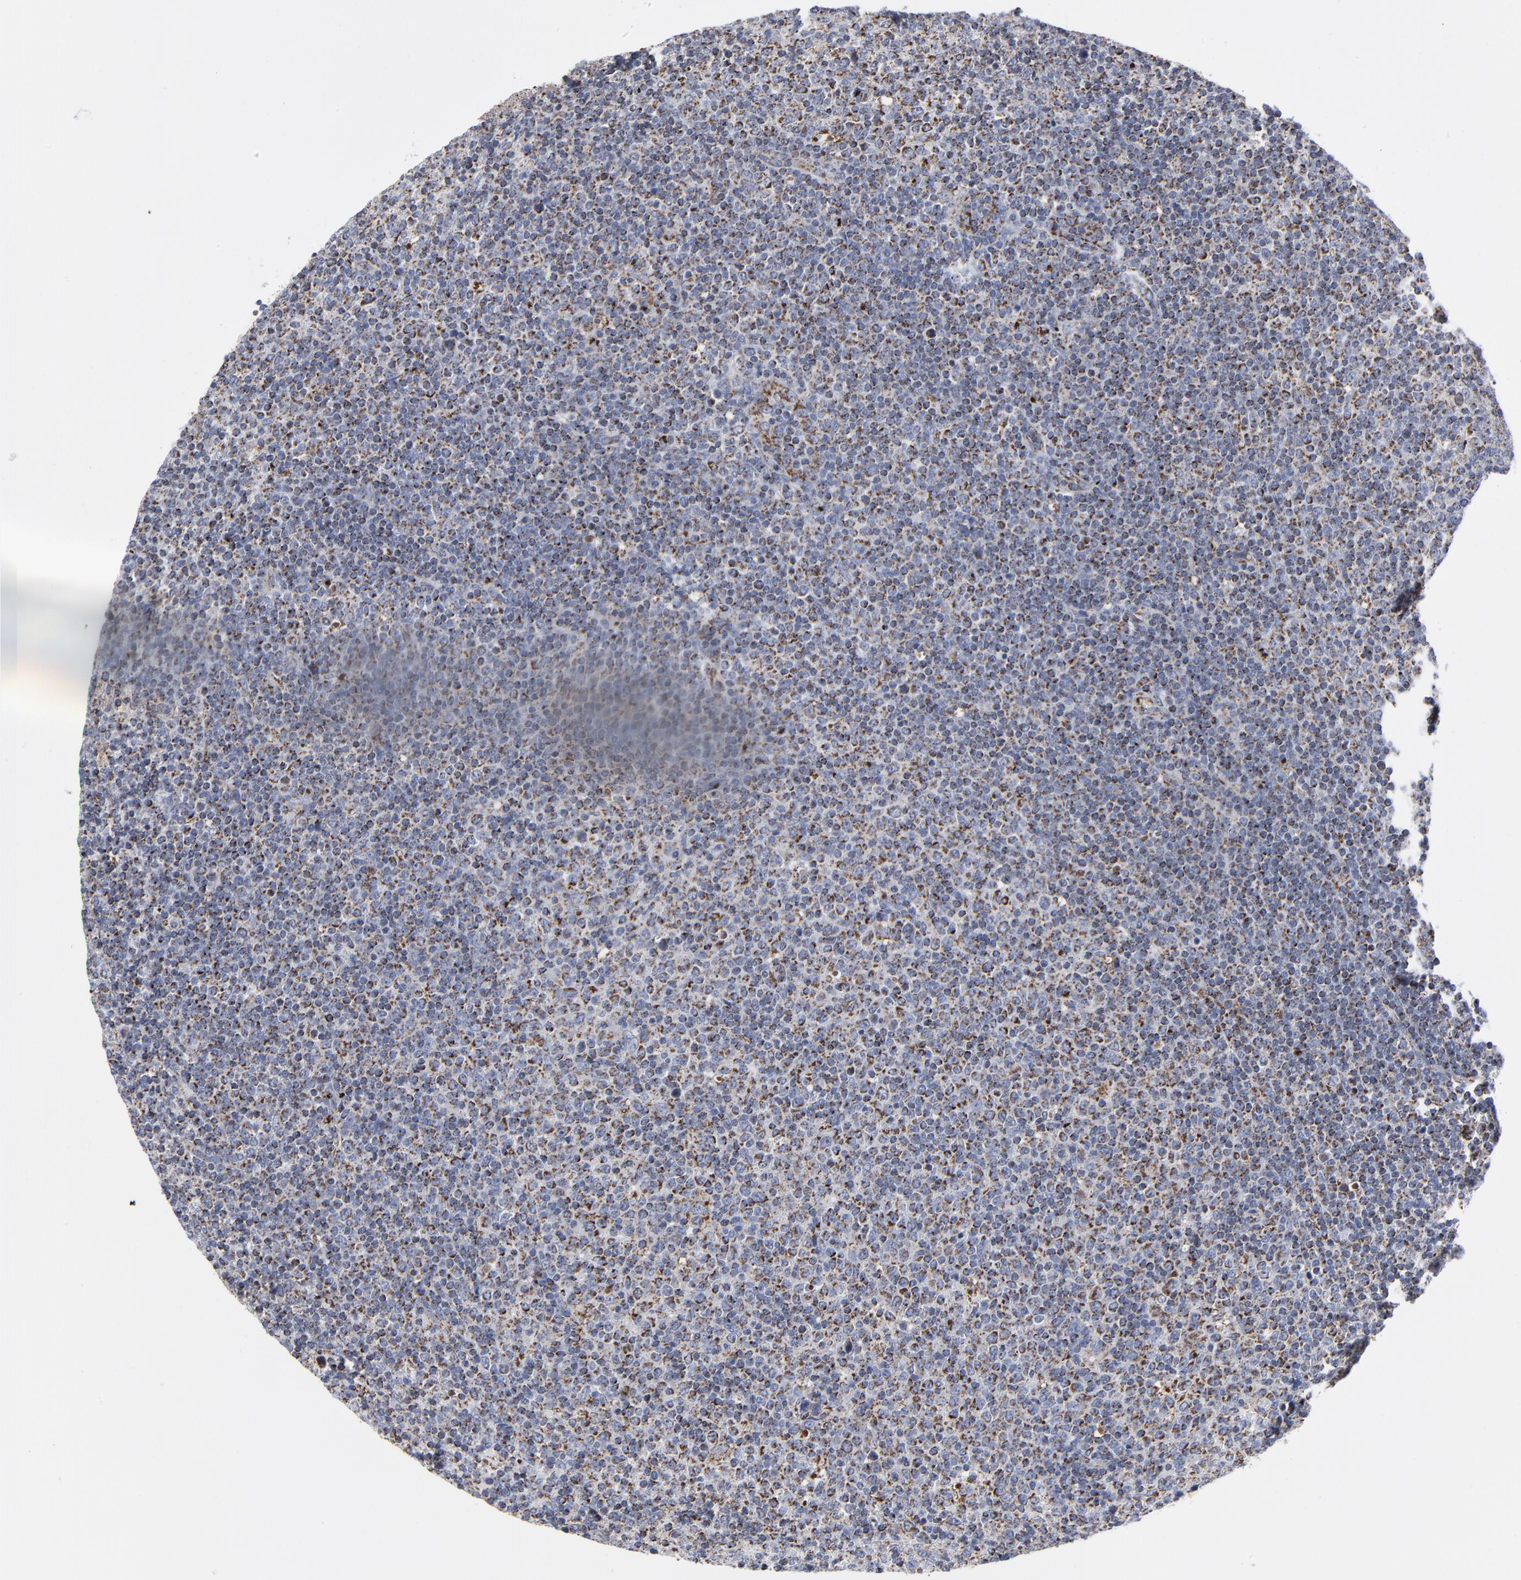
{"staining": {"intensity": "moderate", "quantity": ">75%", "location": "cytoplasmic/membranous"}, "tissue": "lymphoma", "cell_type": "Tumor cells", "image_type": "cancer", "snomed": [{"axis": "morphology", "description": "Malignant lymphoma, non-Hodgkin's type, Low grade"}, {"axis": "topography", "description": "Lymph node"}], "caption": "Brown immunohistochemical staining in malignant lymphoma, non-Hodgkin's type (low-grade) reveals moderate cytoplasmic/membranous staining in approximately >75% of tumor cells.", "gene": "TXNRD2", "patient": {"sex": "male", "age": 70}}